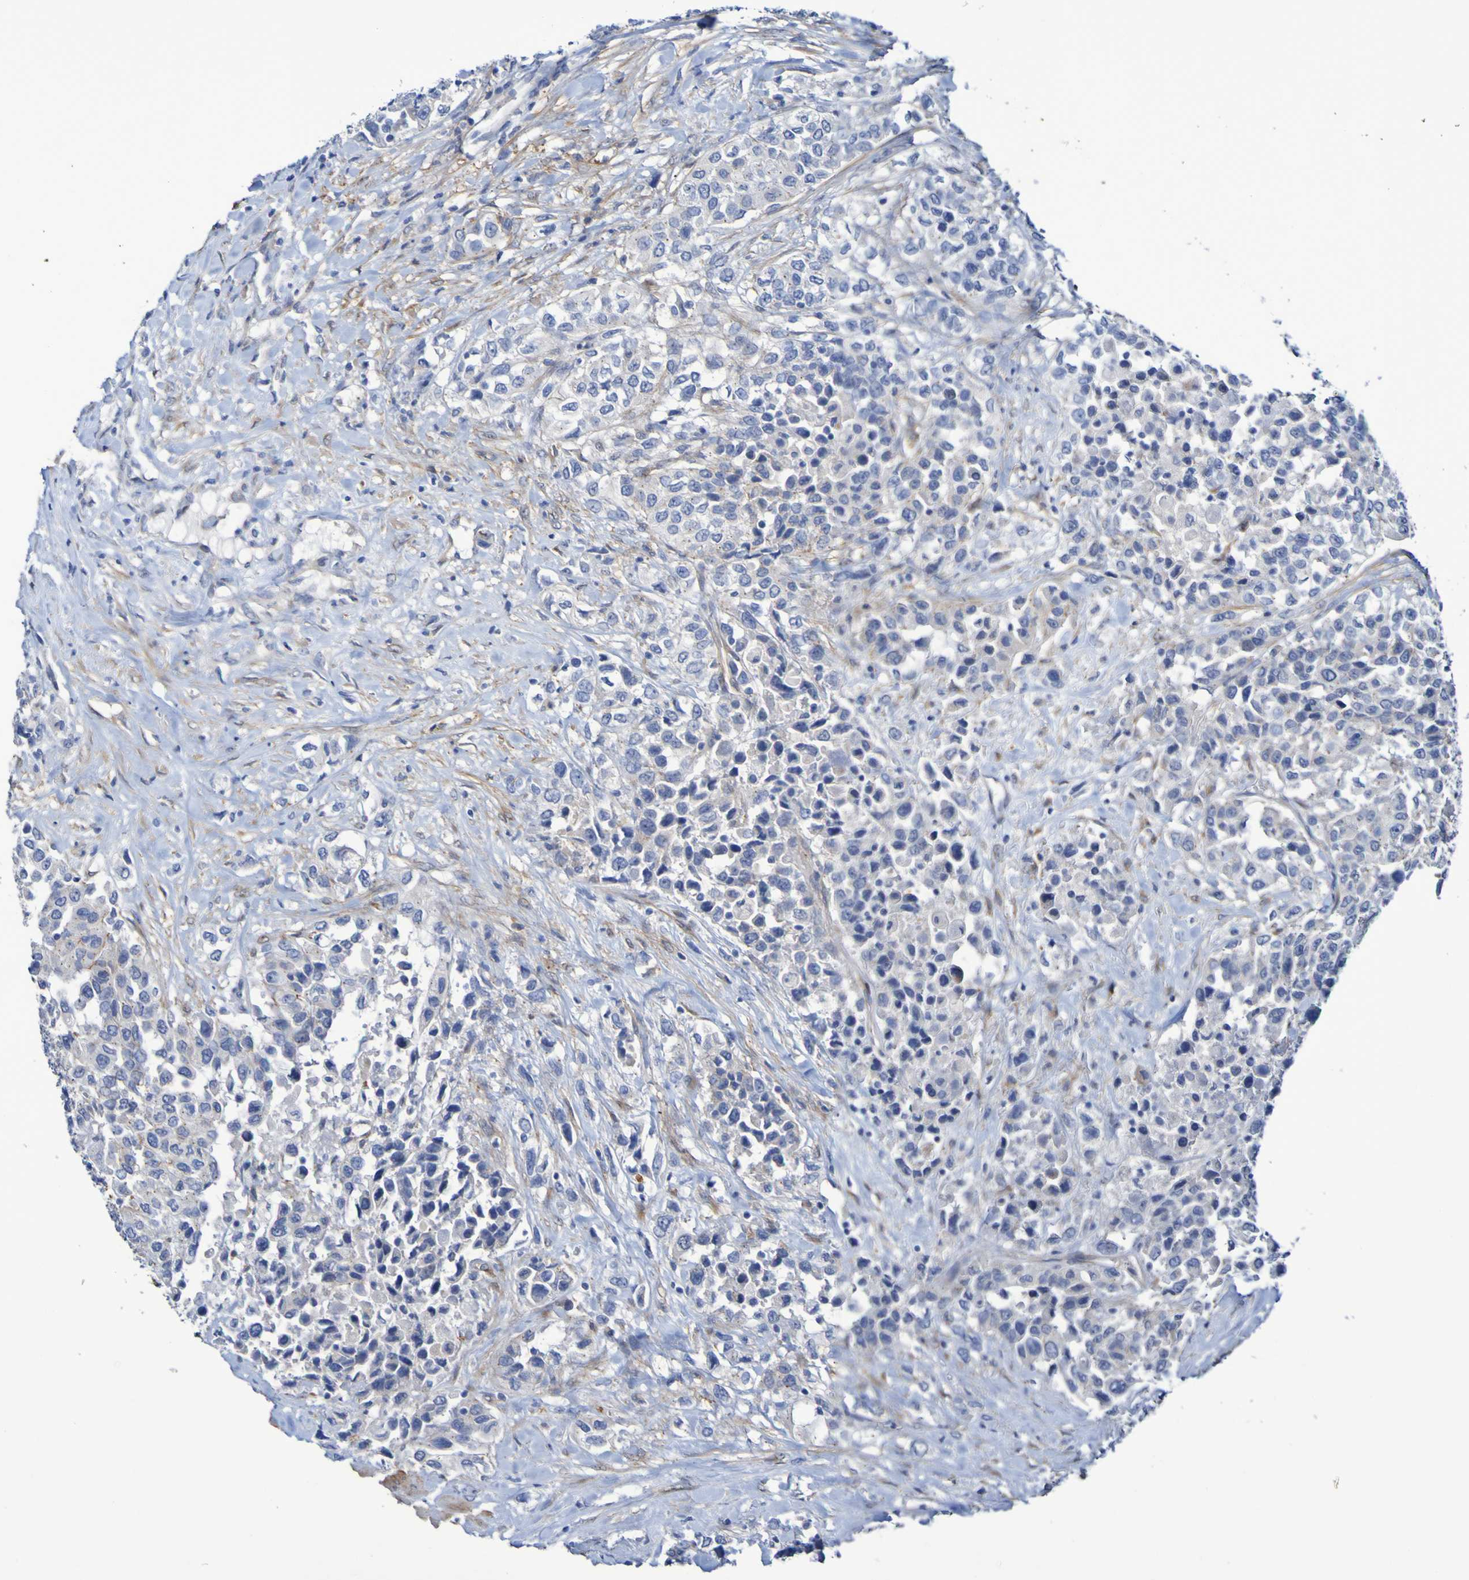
{"staining": {"intensity": "negative", "quantity": "none", "location": "none"}, "tissue": "urothelial cancer", "cell_type": "Tumor cells", "image_type": "cancer", "snomed": [{"axis": "morphology", "description": "Urothelial carcinoma, High grade"}, {"axis": "topography", "description": "Urinary bladder"}], "caption": "This is an IHC histopathology image of human urothelial cancer. There is no positivity in tumor cells.", "gene": "LPP", "patient": {"sex": "female", "age": 80}}